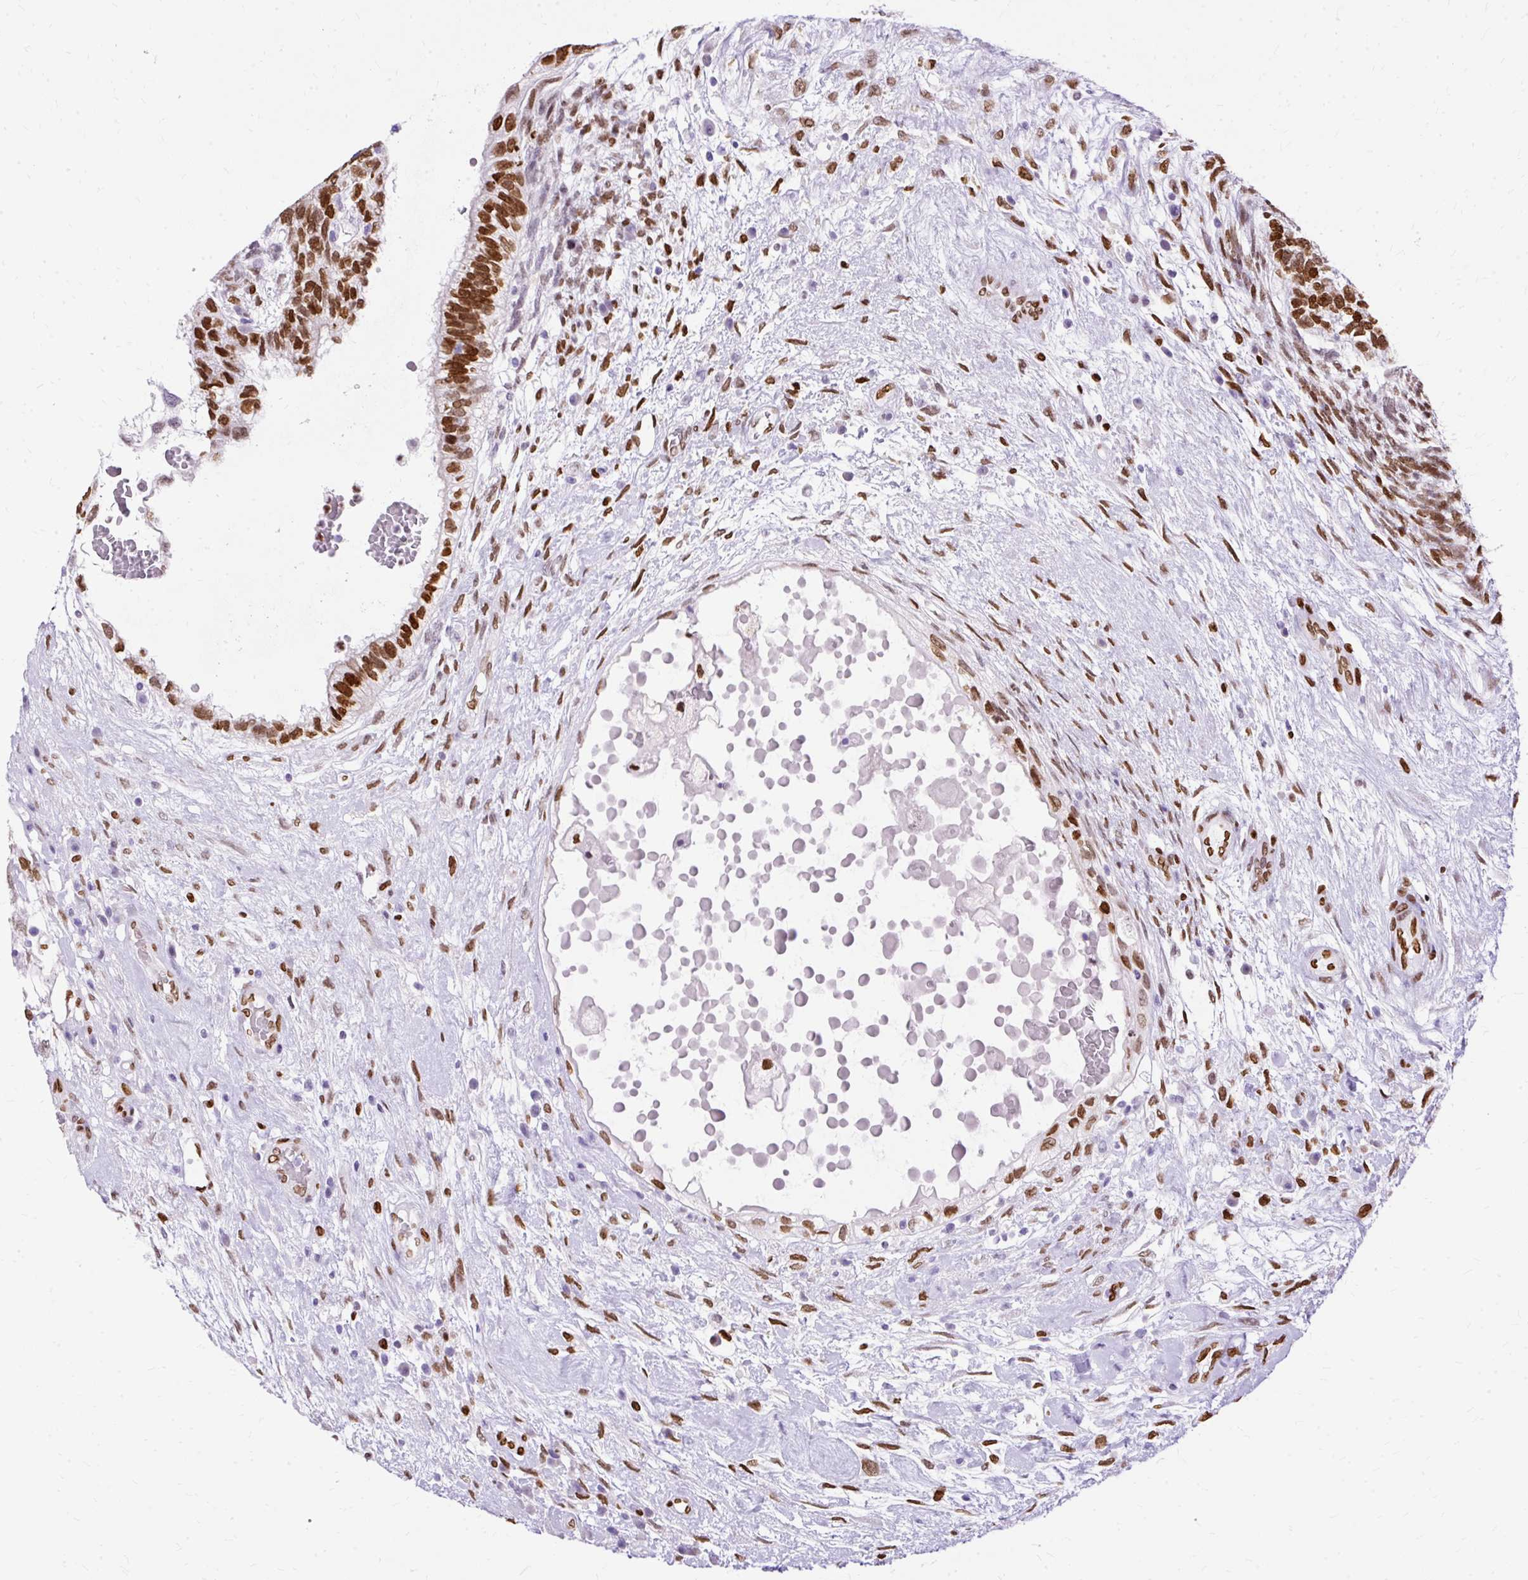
{"staining": {"intensity": "strong", "quantity": ">75%", "location": "nuclear"}, "tissue": "testis cancer", "cell_type": "Tumor cells", "image_type": "cancer", "snomed": [{"axis": "morphology", "description": "Normal tissue, NOS"}, {"axis": "morphology", "description": "Carcinoma, Embryonal, NOS"}, {"axis": "topography", "description": "Testis"}], "caption": "Protein positivity by immunohistochemistry demonstrates strong nuclear expression in approximately >75% of tumor cells in testis embryonal carcinoma.", "gene": "TMEM184C", "patient": {"sex": "male", "age": 32}}